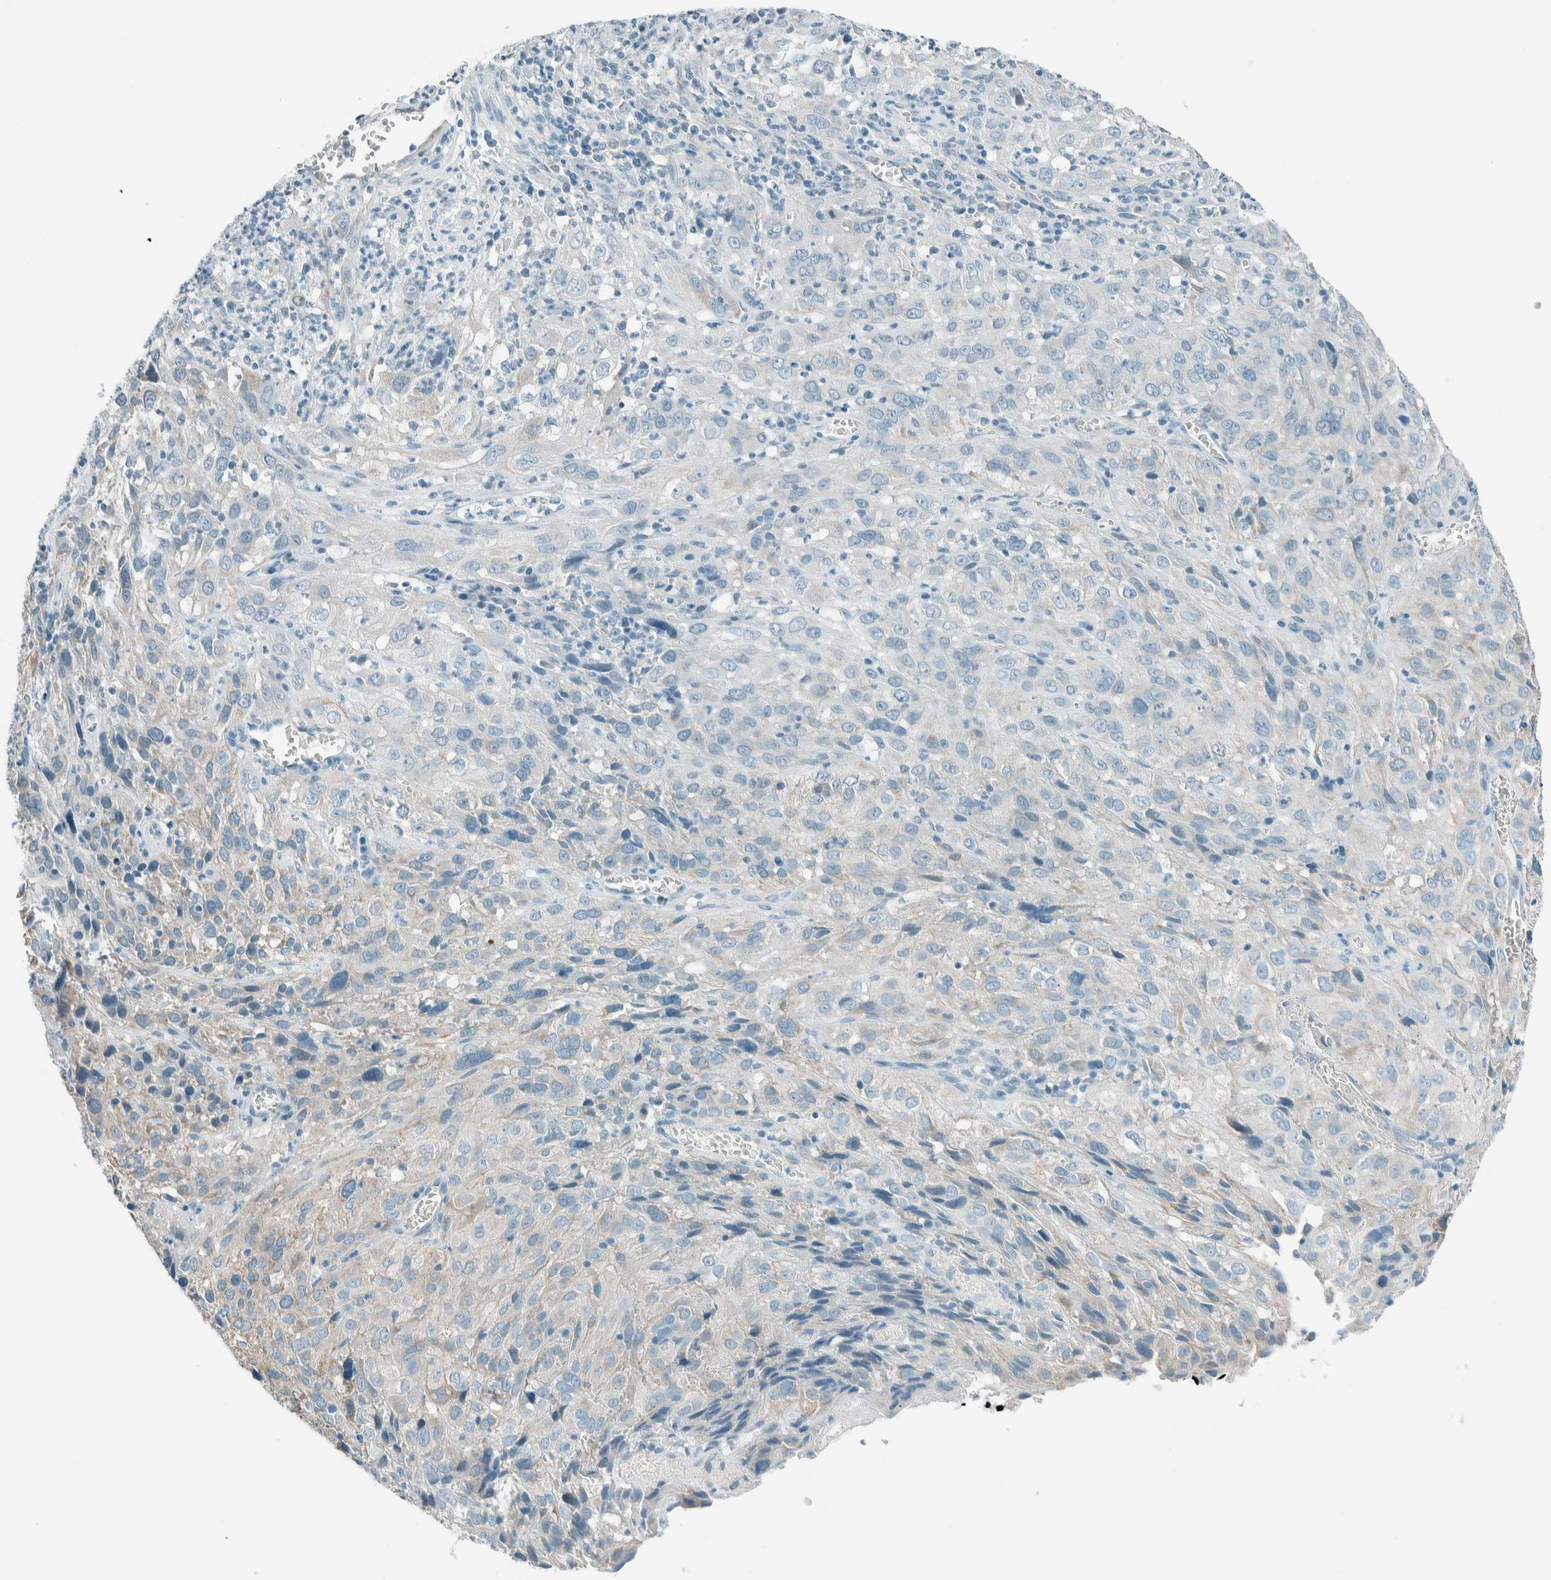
{"staining": {"intensity": "negative", "quantity": "none", "location": "none"}, "tissue": "cervical cancer", "cell_type": "Tumor cells", "image_type": "cancer", "snomed": [{"axis": "morphology", "description": "Squamous cell carcinoma, NOS"}, {"axis": "topography", "description": "Cervix"}], "caption": "Protein analysis of cervical cancer demonstrates no significant positivity in tumor cells.", "gene": "ALDH7A1", "patient": {"sex": "female", "age": 32}}